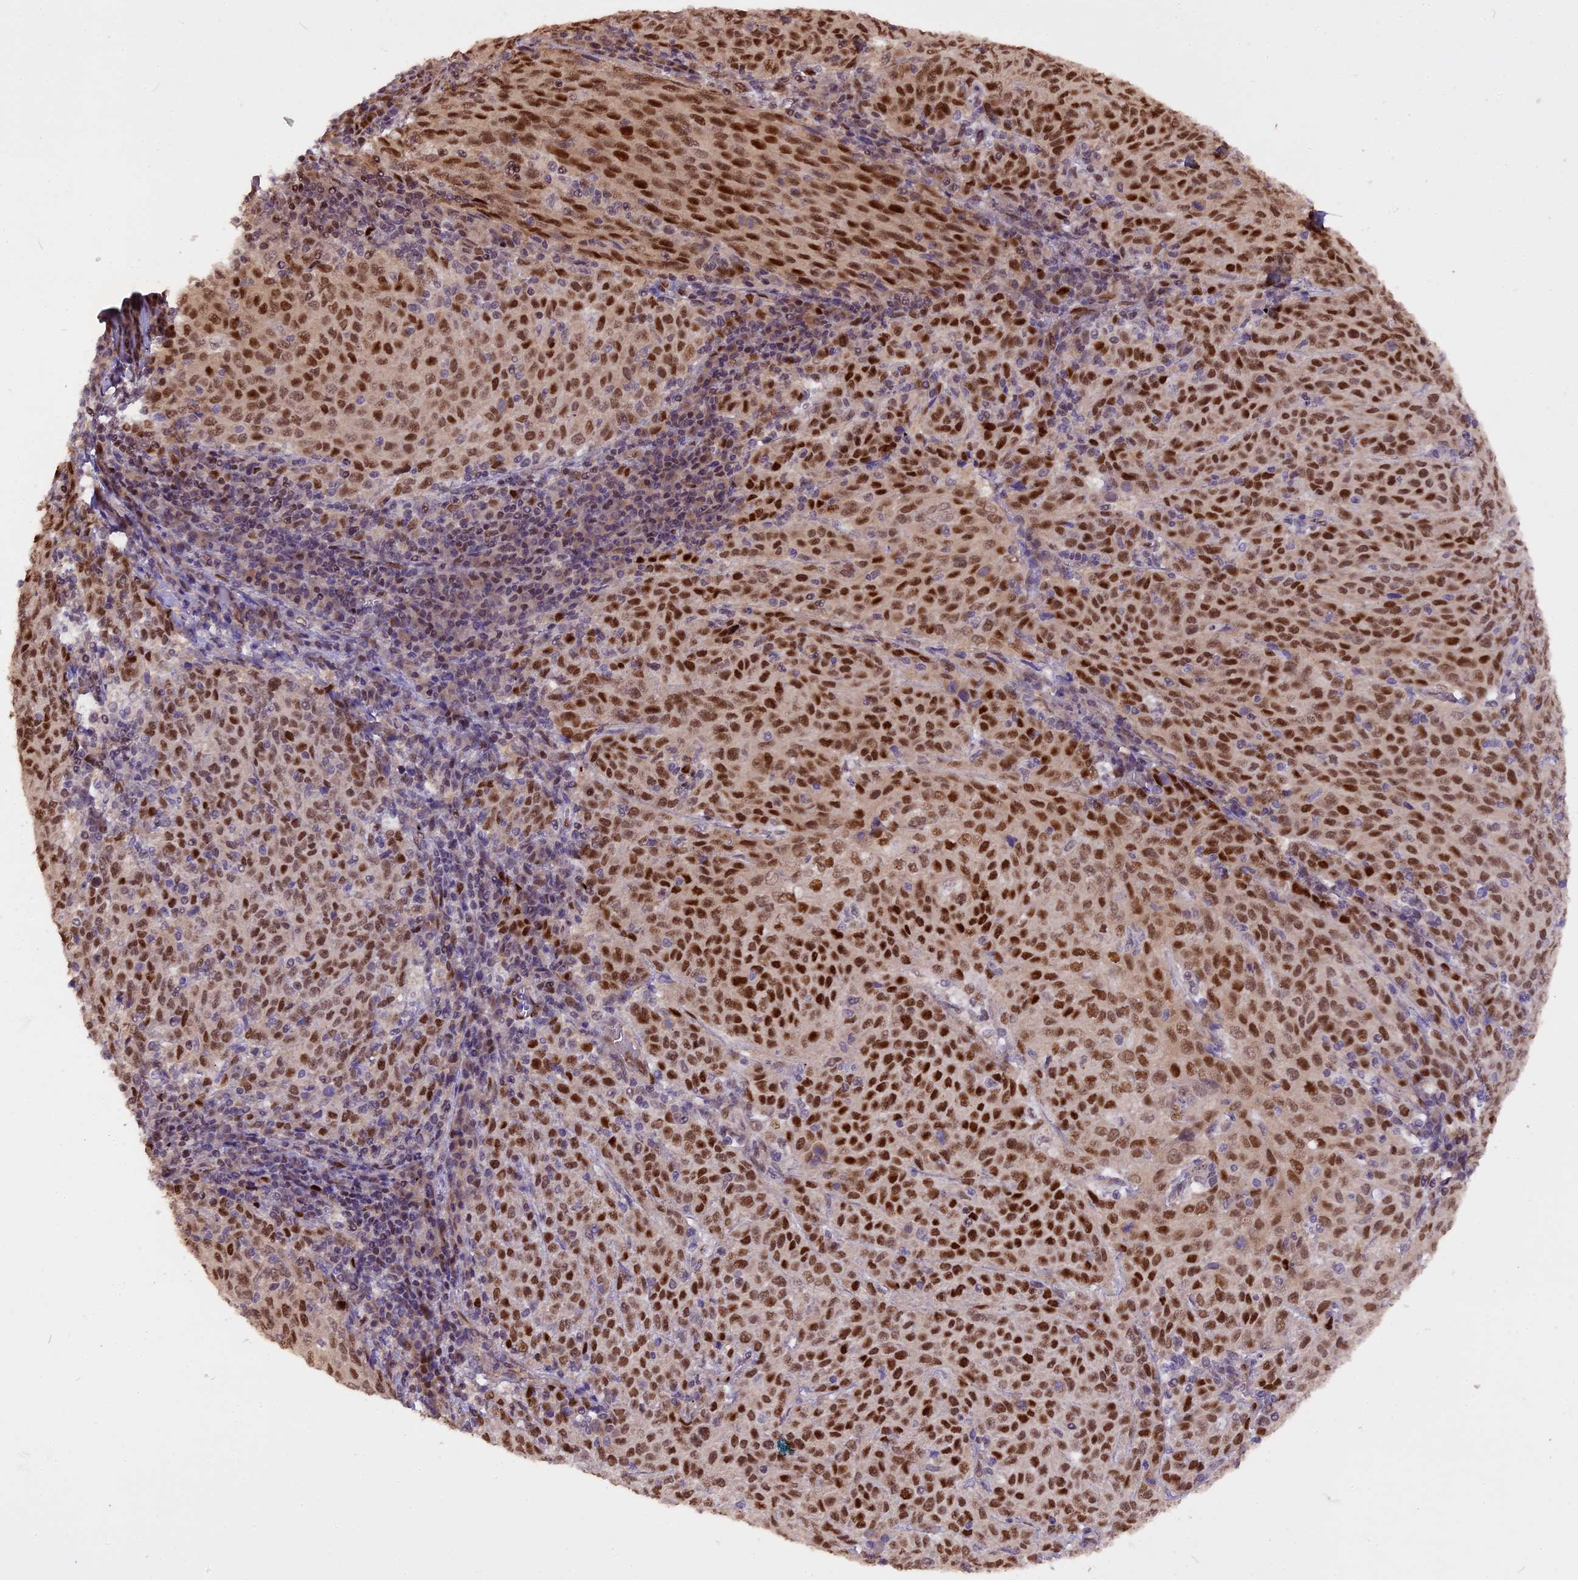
{"staining": {"intensity": "strong", "quantity": ">75%", "location": "nuclear"}, "tissue": "cervical cancer", "cell_type": "Tumor cells", "image_type": "cancer", "snomed": [{"axis": "morphology", "description": "Squamous cell carcinoma, NOS"}, {"axis": "topography", "description": "Cervix"}], "caption": "High-power microscopy captured an immunohistochemistry (IHC) histopathology image of squamous cell carcinoma (cervical), revealing strong nuclear positivity in about >75% of tumor cells.", "gene": "MICALL1", "patient": {"sex": "female", "age": 46}}